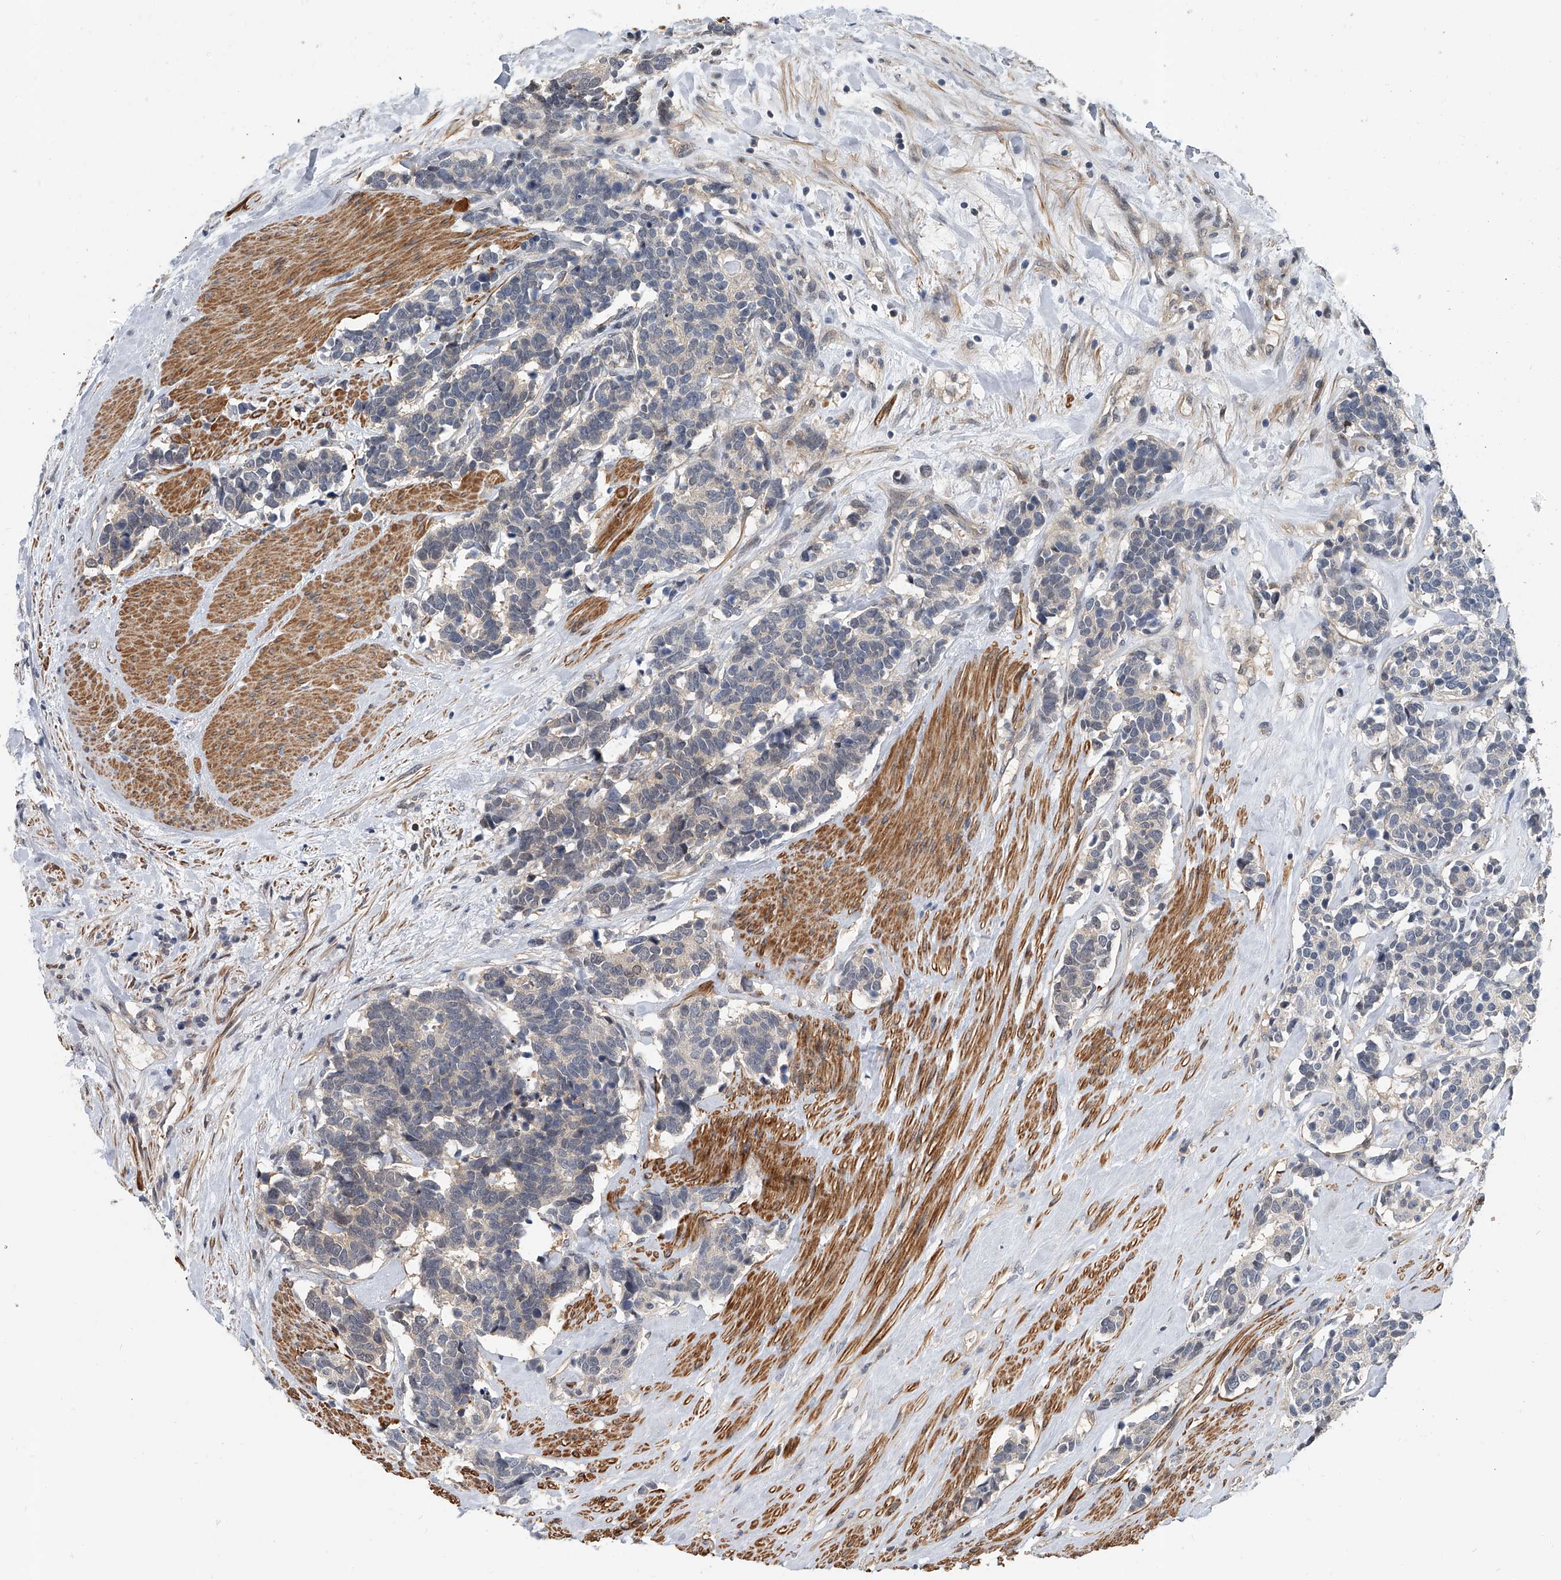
{"staining": {"intensity": "negative", "quantity": "none", "location": "none"}, "tissue": "carcinoid", "cell_type": "Tumor cells", "image_type": "cancer", "snomed": [{"axis": "morphology", "description": "Carcinoma, NOS"}, {"axis": "morphology", "description": "Carcinoid, malignant, NOS"}, {"axis": "topography", "description": "Urinary bladder"}], "caption": "DAB immunohistochemical staining of carcinoma shows no significant expression in tumor cells.", "gene": "CD200", "patient": {"sex": "male", "age": 57}}